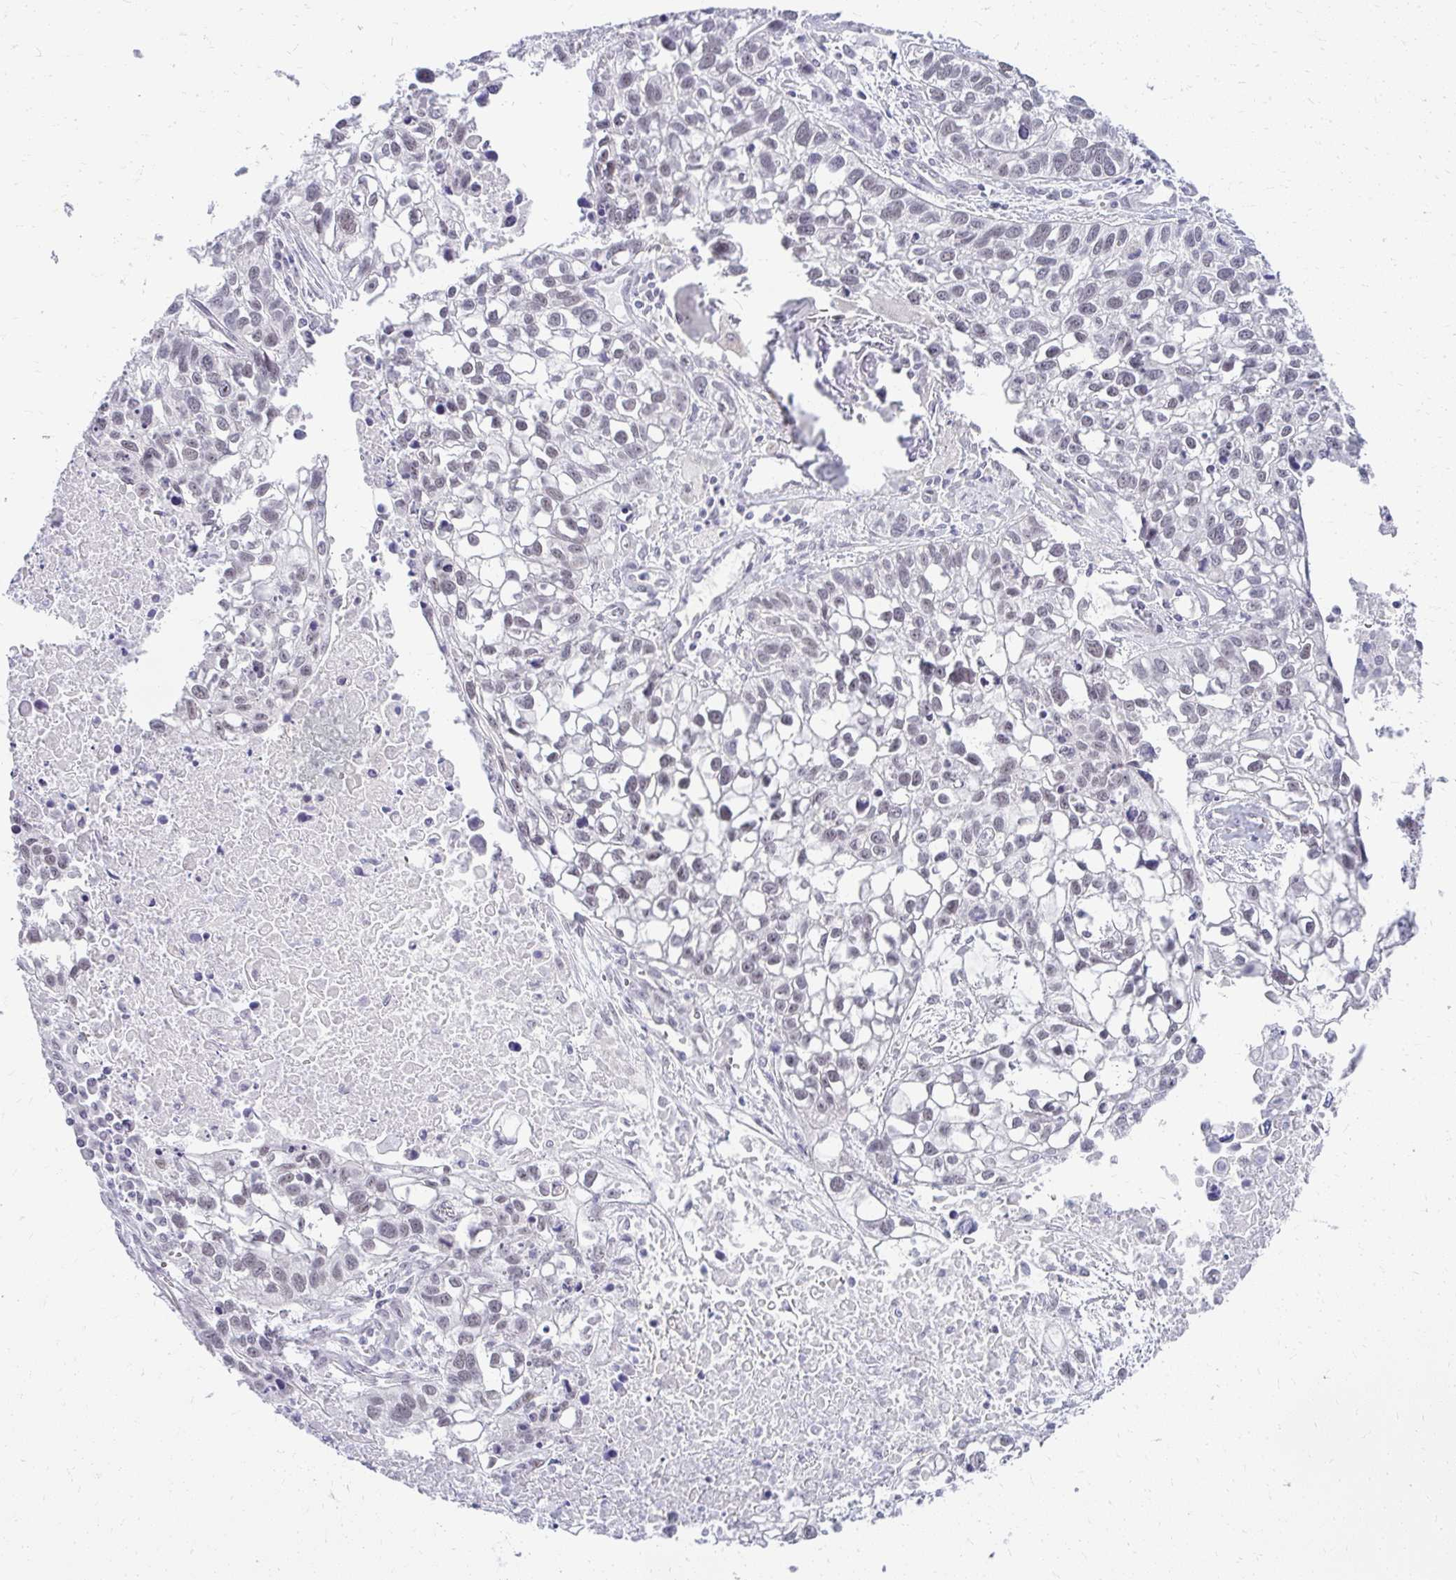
{"staining": {"intensity": "negative", "quantity": "none", "location": "none"}, "tissue": "lung cancer", "cell_type": "Tumor cells", "image_type": "cancer", "snomed": [{"axis": "morphology", "description": "Squamous cell carcinoma, NOS"}, {"axis": "topography", "description": "Lung"}], "caption": "DAB immunohistochemical staining of lung cancer exhibits no significant staining in tumor cells.", "gene": "TEX33", "patient": {"sex": "male", "age": 74}}